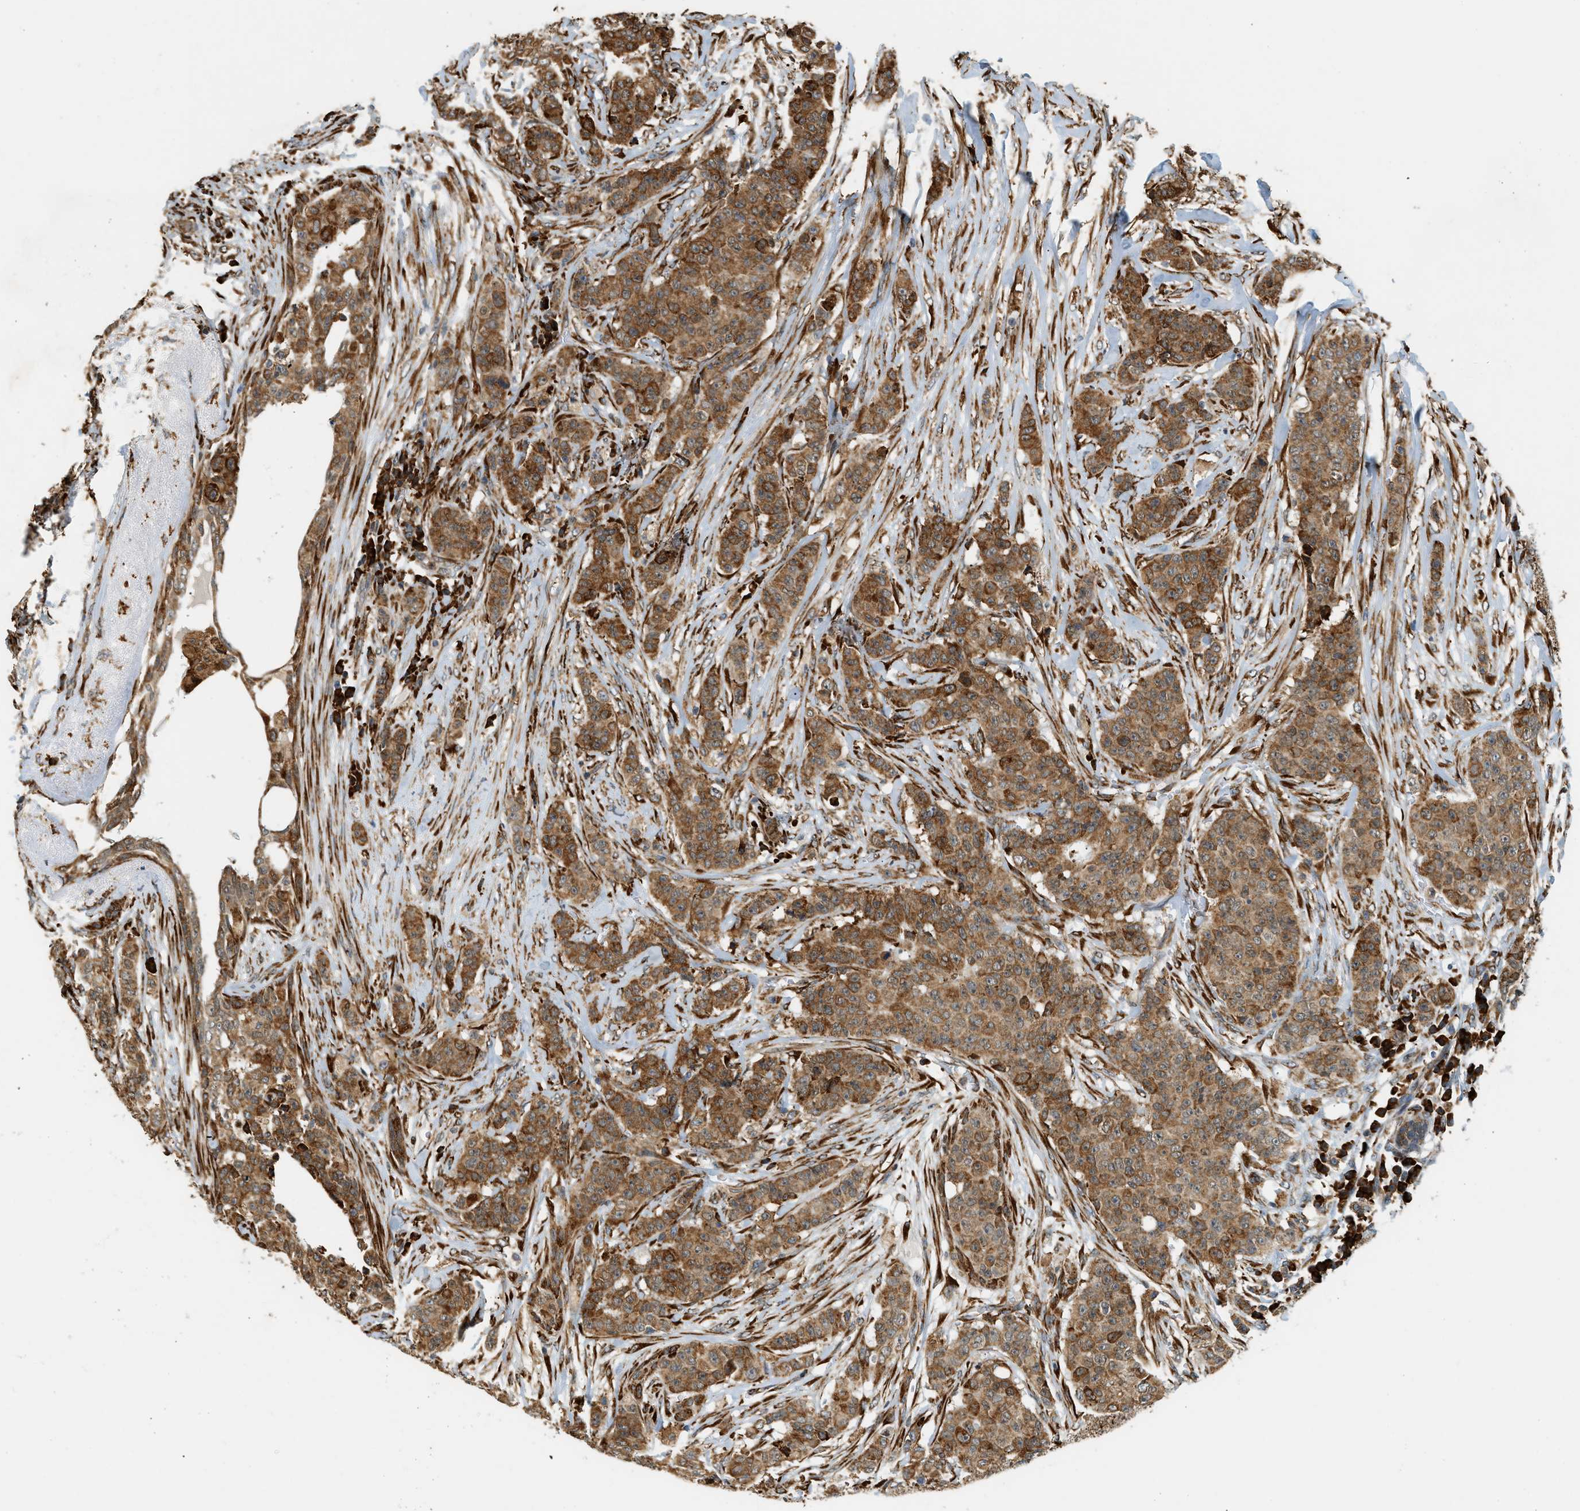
{"staining": {"intensity": "moderate", "quantity": ">75%", "location": "cytoplasmic/membranous"}, "tissue": "breast cancer", "cell_type": "Tumor cells", "image_type": "cancer", "snomed": [{"axis": "morphology", "description": "Normal tissue, NOS"}, {"axis": "morphology", "description": "Duct carcinoma"}, {"axis": "topography", "description": "Breast"}], "caption": "An image of human breast cancer (intraductal carcinoma) stained for a protein shows moderate cytoplasmic/membranous brown staining in tumor cells.", "gene": "SEMA4D", "patient": {"sex": "female", "age": 40}}